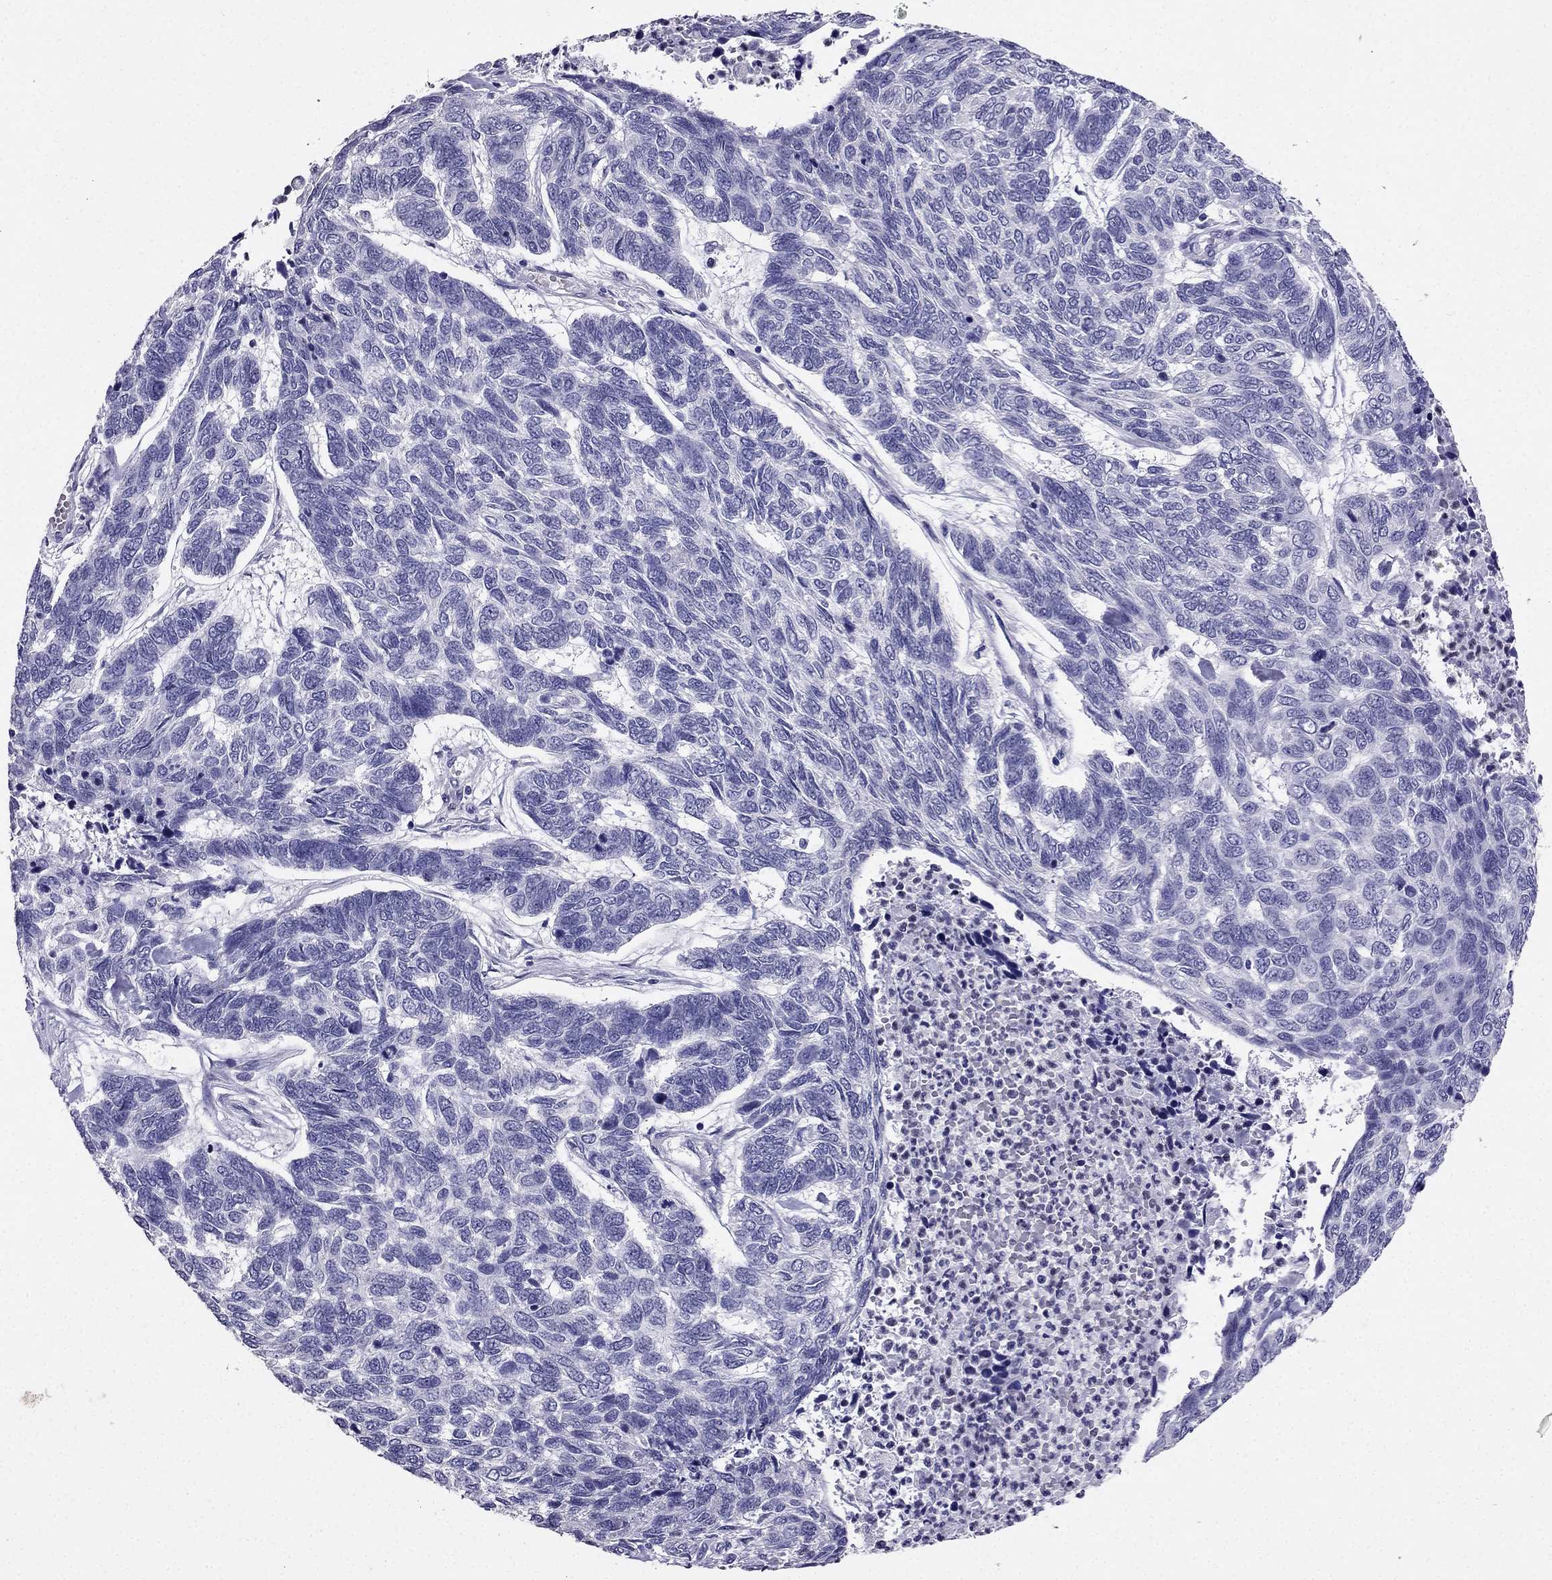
{"staining": {"intensity": "negative", "quantity": "none", "location": "none"}, "tissue": "skin cancer", "cell_type": "Tumor cells", "image_type": "cancer", "snomed": [{"axis": "morphology", "description": "Basal cell carcinoma"}, {"axis": "topography", "description": "Skin"}], "caption": "An immunohistochemistry micrograph of basal cell carcinoma (skin) is shown. There is no staining in tumor cells of basal cell carcinoma (skin). (Stains: DAB (3,3'-diaminobenzidine) IHC with hematoxylin counter stain, Microscopy: brightfield microscopy at high magnification).", "gene": "ARID3A", "patient": {"sex": "female", "age": 65}}